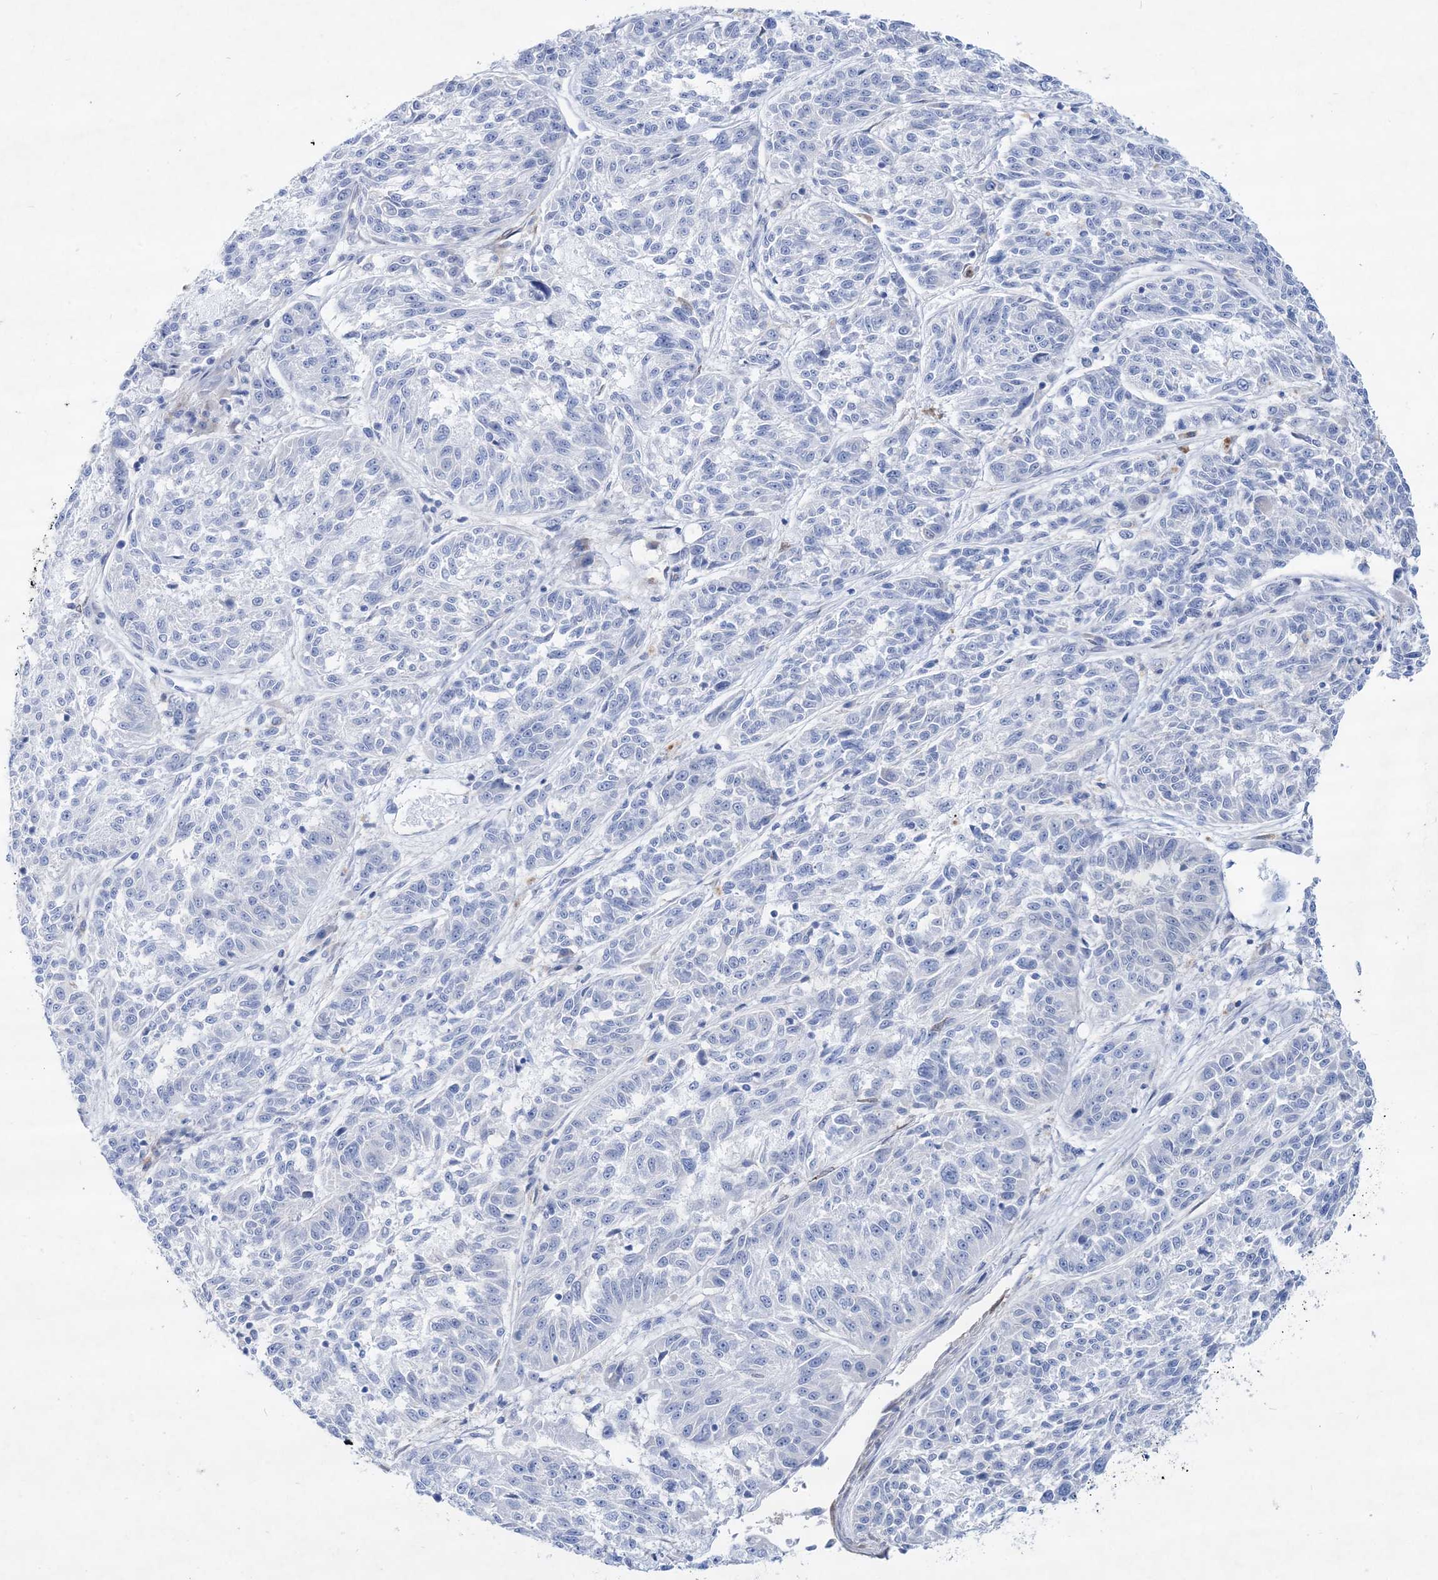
{"staining": {"intensity": "negative", "quantity": "none", "location": "none"}, "tissue": "melanoma", "cell_type": "Tumor cells", "image_type": "cancer", "snomed": [{"axis": "morphology", "description": "Malignant melanoma, NOS"}, {"axis": "topography", "description": "Skin"}], "caption": "This photomicrograph is of melanoma stained with immunohistochemistry to label a protein in brown with the nuclei are counter-stained blue. There is no staining in tumor cells.", "gene": "SPINK7", "patient": {"sex": "male", "age": 53}}